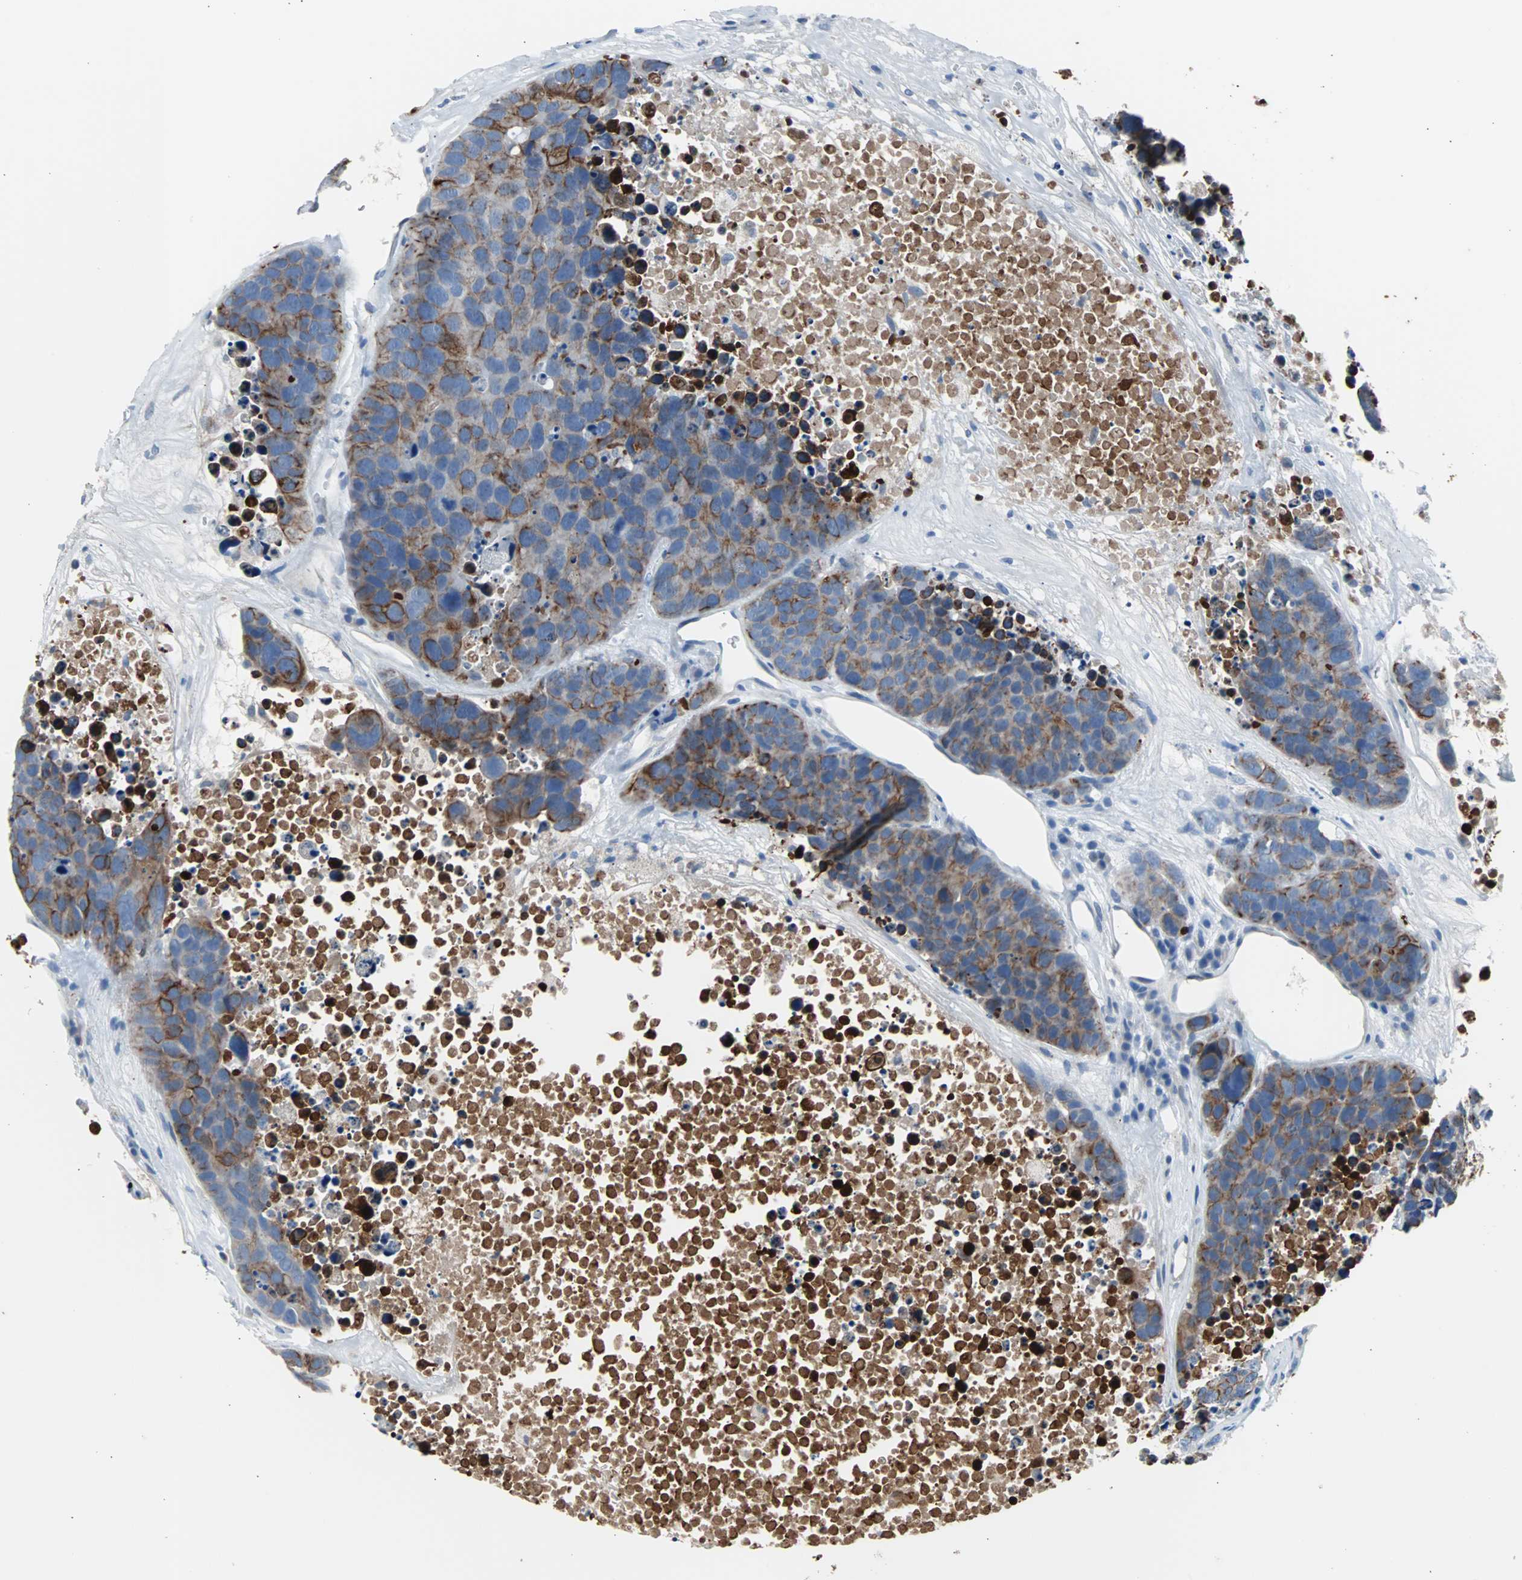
{"staining": {"intensity": "moderate", "quantity": ">75%", "location": "cytoplasmic/membranous"}, "tissue": "carcinoid", "cell_type": "Tumor cells", "image_type": "cancer", "snomed": [{"axis": "morphology", "description": "Carcinoid, malignant, NOS"}, {"axis": "topography", "description": "Lung"}], "caption": "Moderate cytoplasmic/membranous protein staining is seen in about >75% of tumor cells in carcinoid.", "gene": "KRT7", "patient": {"sex": "male", "age": 60}}